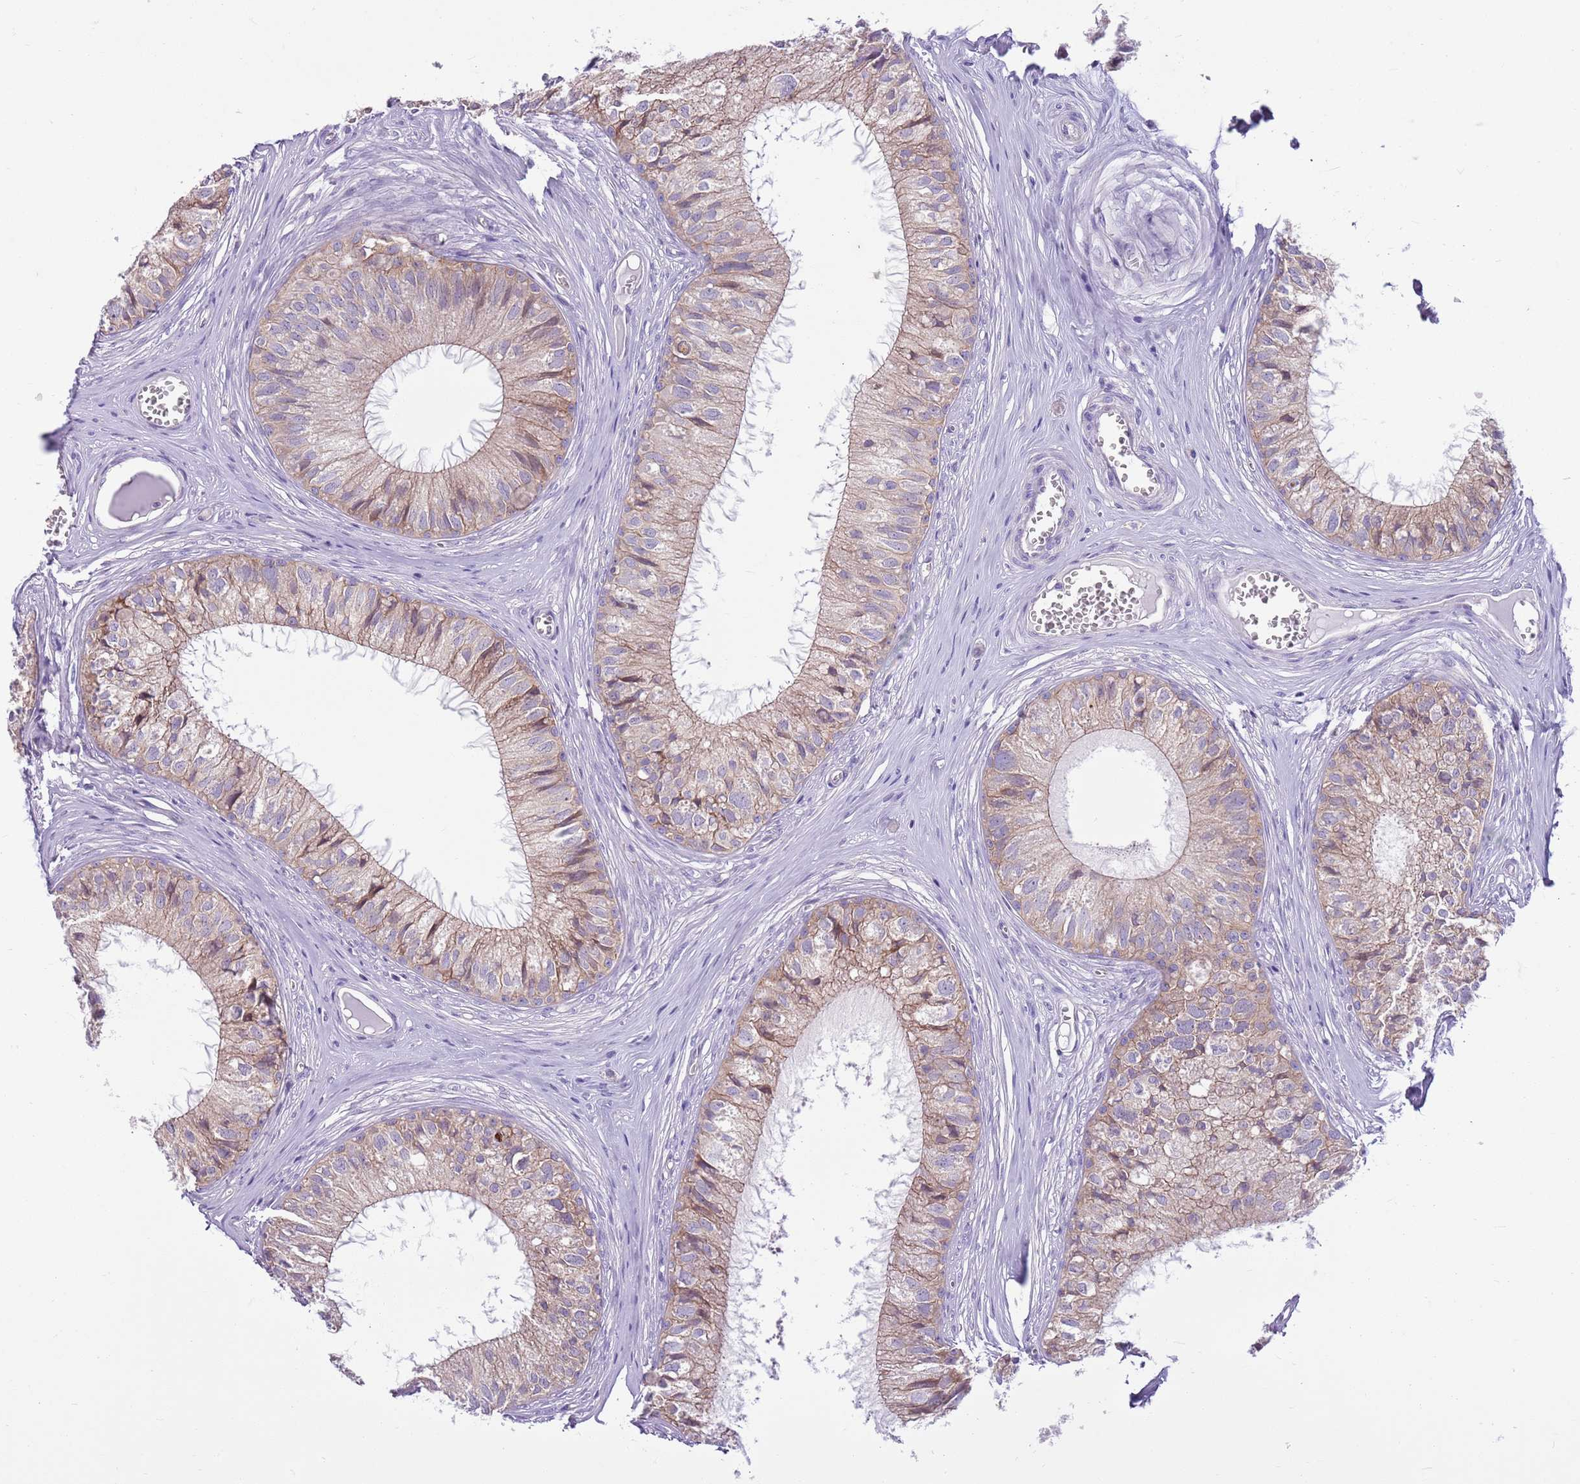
{"staining": {"intensity": "moderate", "quantity": "25%-75%", "location": "cytoplasmic/membranous"}, "tissue": "epididymis", "cell_type": "Glandular cells", "image_type": "normal", "snomed": [{"axis": "morphology", "description": "Normal tissue, NOS"}, {"axis": "topography", "description": "Epididymis"}], "caption": "Epididymis stained with DAB IHC reveals medium levels of moderate cytoplasmic/membranous positivity in approximately 25%-75% of glandular cells. The staining was performed using DAB to visualize the protein expression in brown, while the nuclei were stained in blue with hematoxylin (Magnification: 20x).", "gene": "PARP8", "patient": {"sex": "male", "age": 36}}